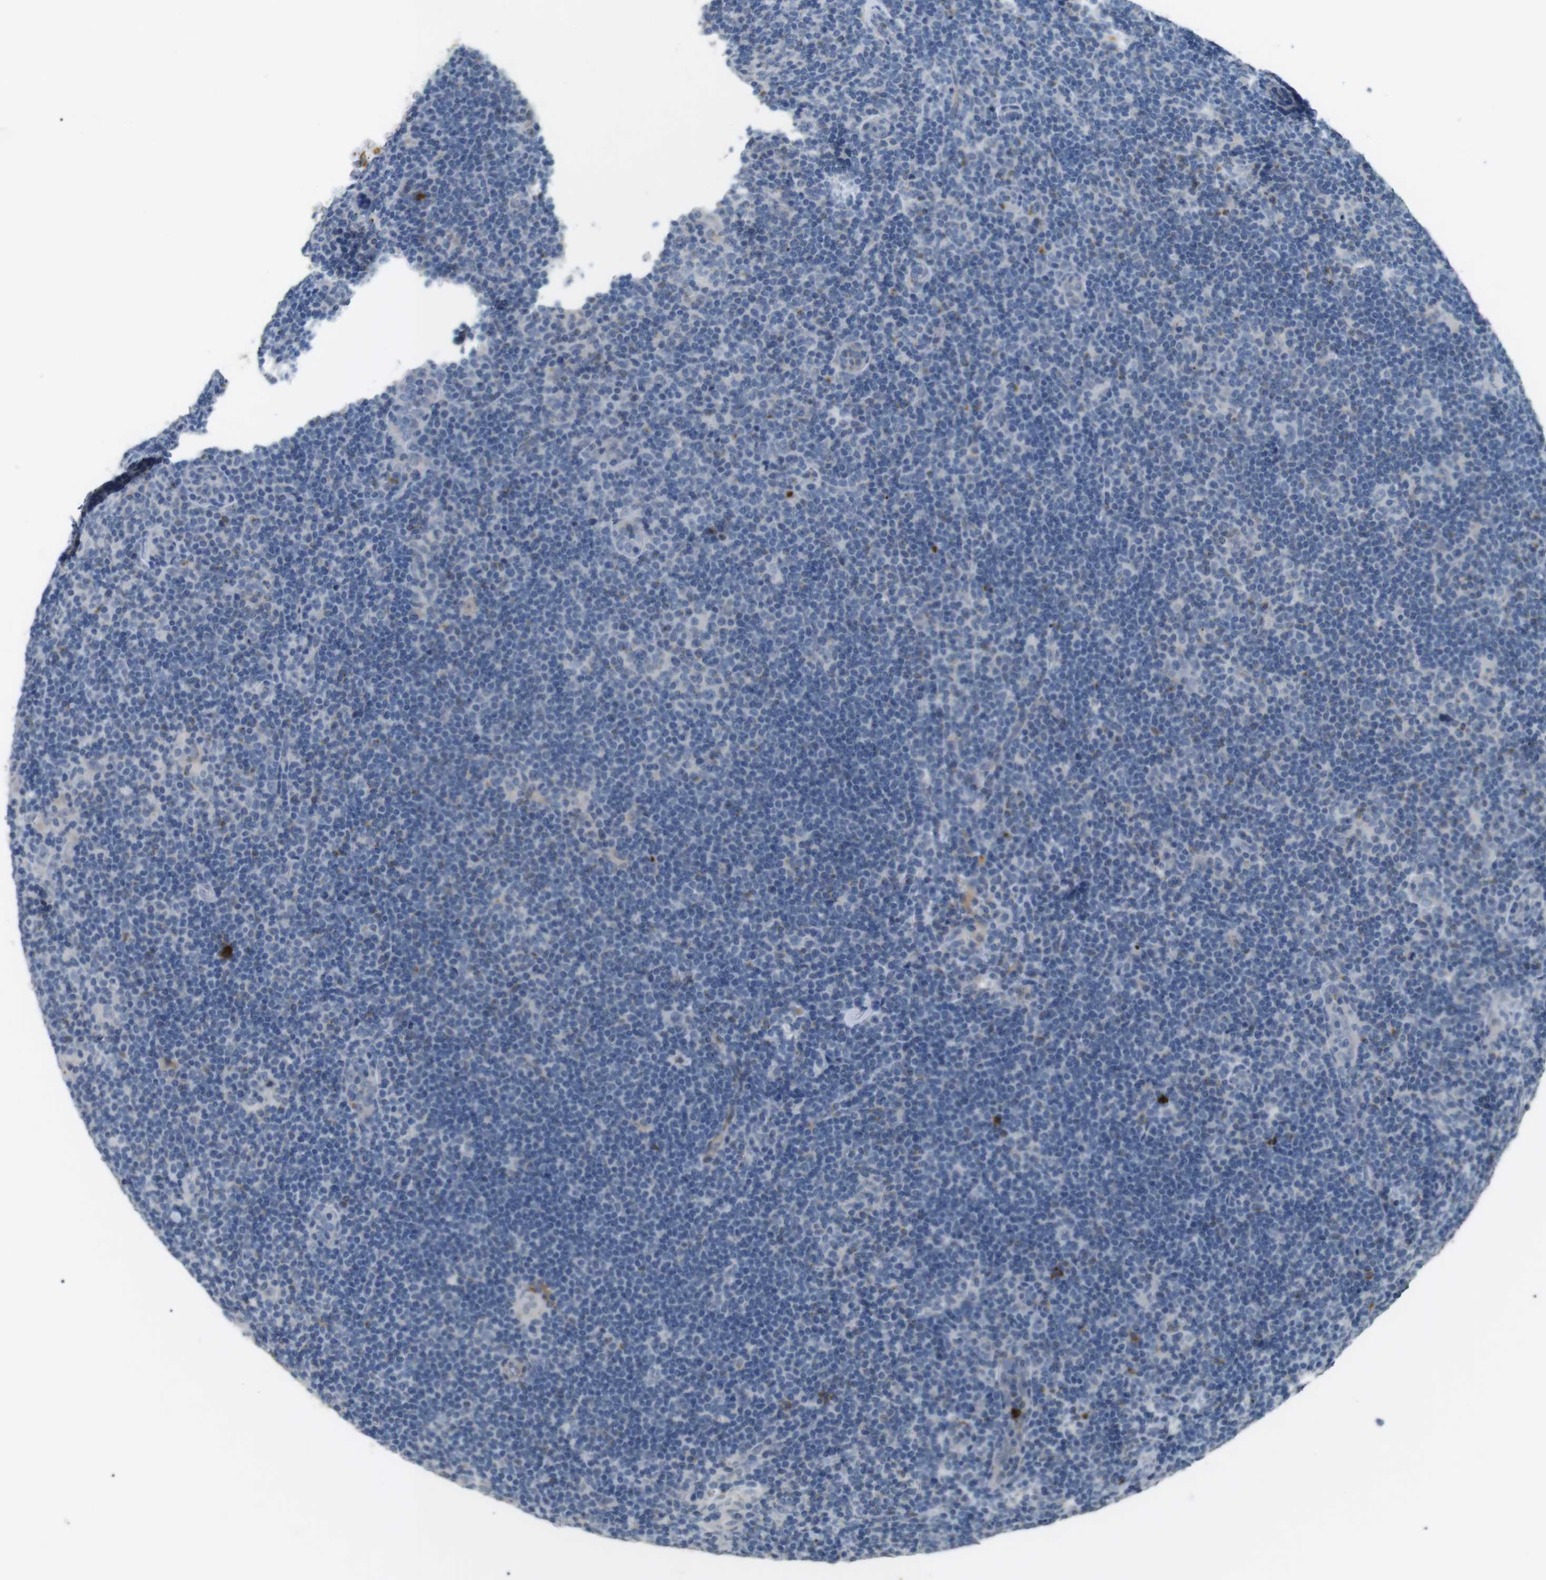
{"staining": {"intensity": "negative", "quantity": "none", "location": "none"}, "tissue": "lymphoma", "cell_type": "Tumor cells", "image_type": "cancer", "snomed": [{"axis": "morphology", "description": "Hodgkin's disease, NOS"}, {"axis": "topography", "description": "Lymph node"}], "caption": "This is a micrograph of IHC staining of lymphoma, which shows no expression in tumor cells.", "gene": "GZMM", "patient": {"sex": "female", "age": 57}}